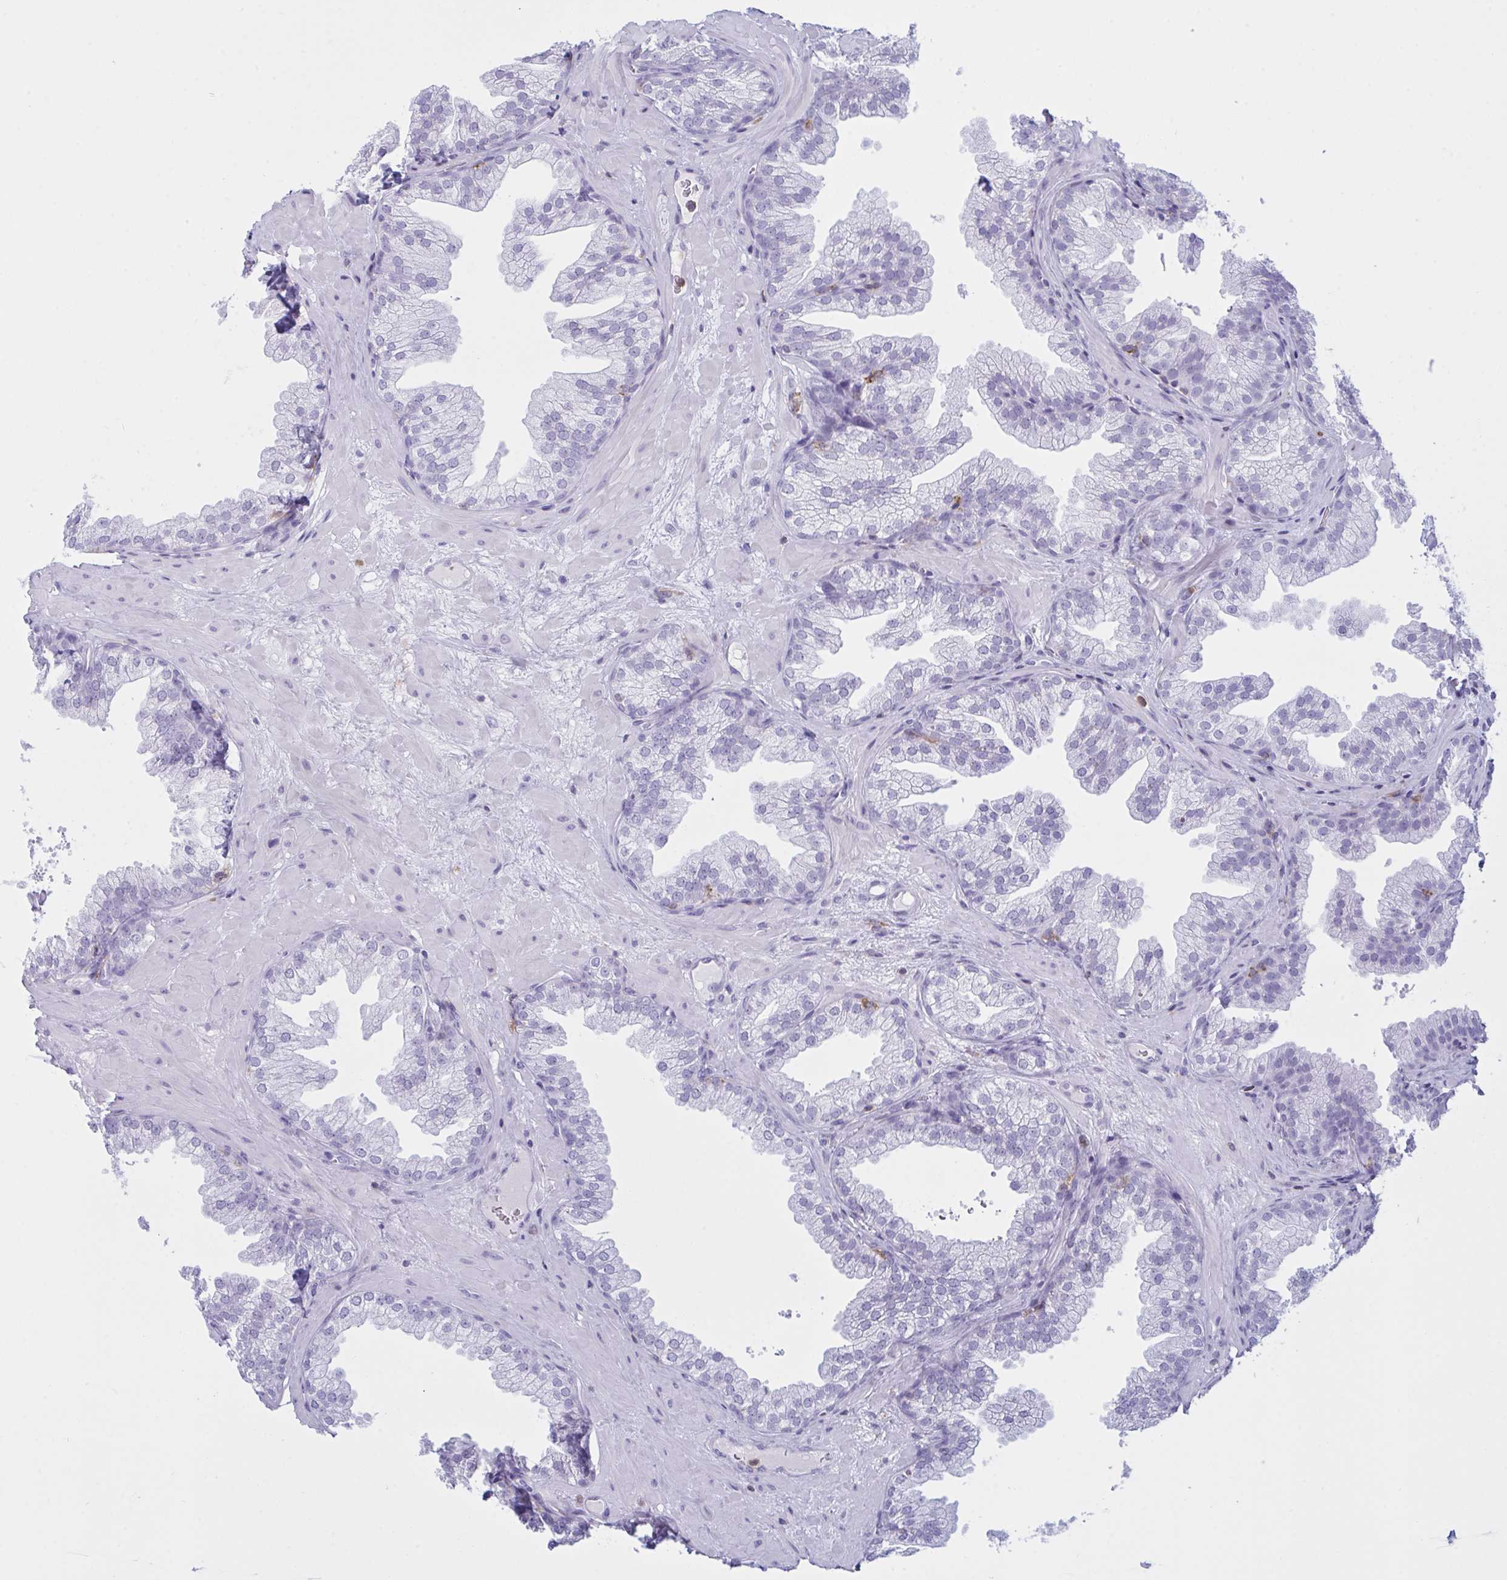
{"staining": {"intensity": "negative", "quantity": "none", "location": "none"}, "tissue": "prostate", "cell_type": "Glandular cells", "image_type": "normal", "snomed": [{"axis": "morphology", "description": "Normal tissue, NOS"}, {"axis": "topography", "description": "Prostate"}], "caption": "The histopathology image demonstrates no staining of glandular cells in normal prostate.", "gene": "MYO1F", "patient": {"sex": "male", "age": 37}}